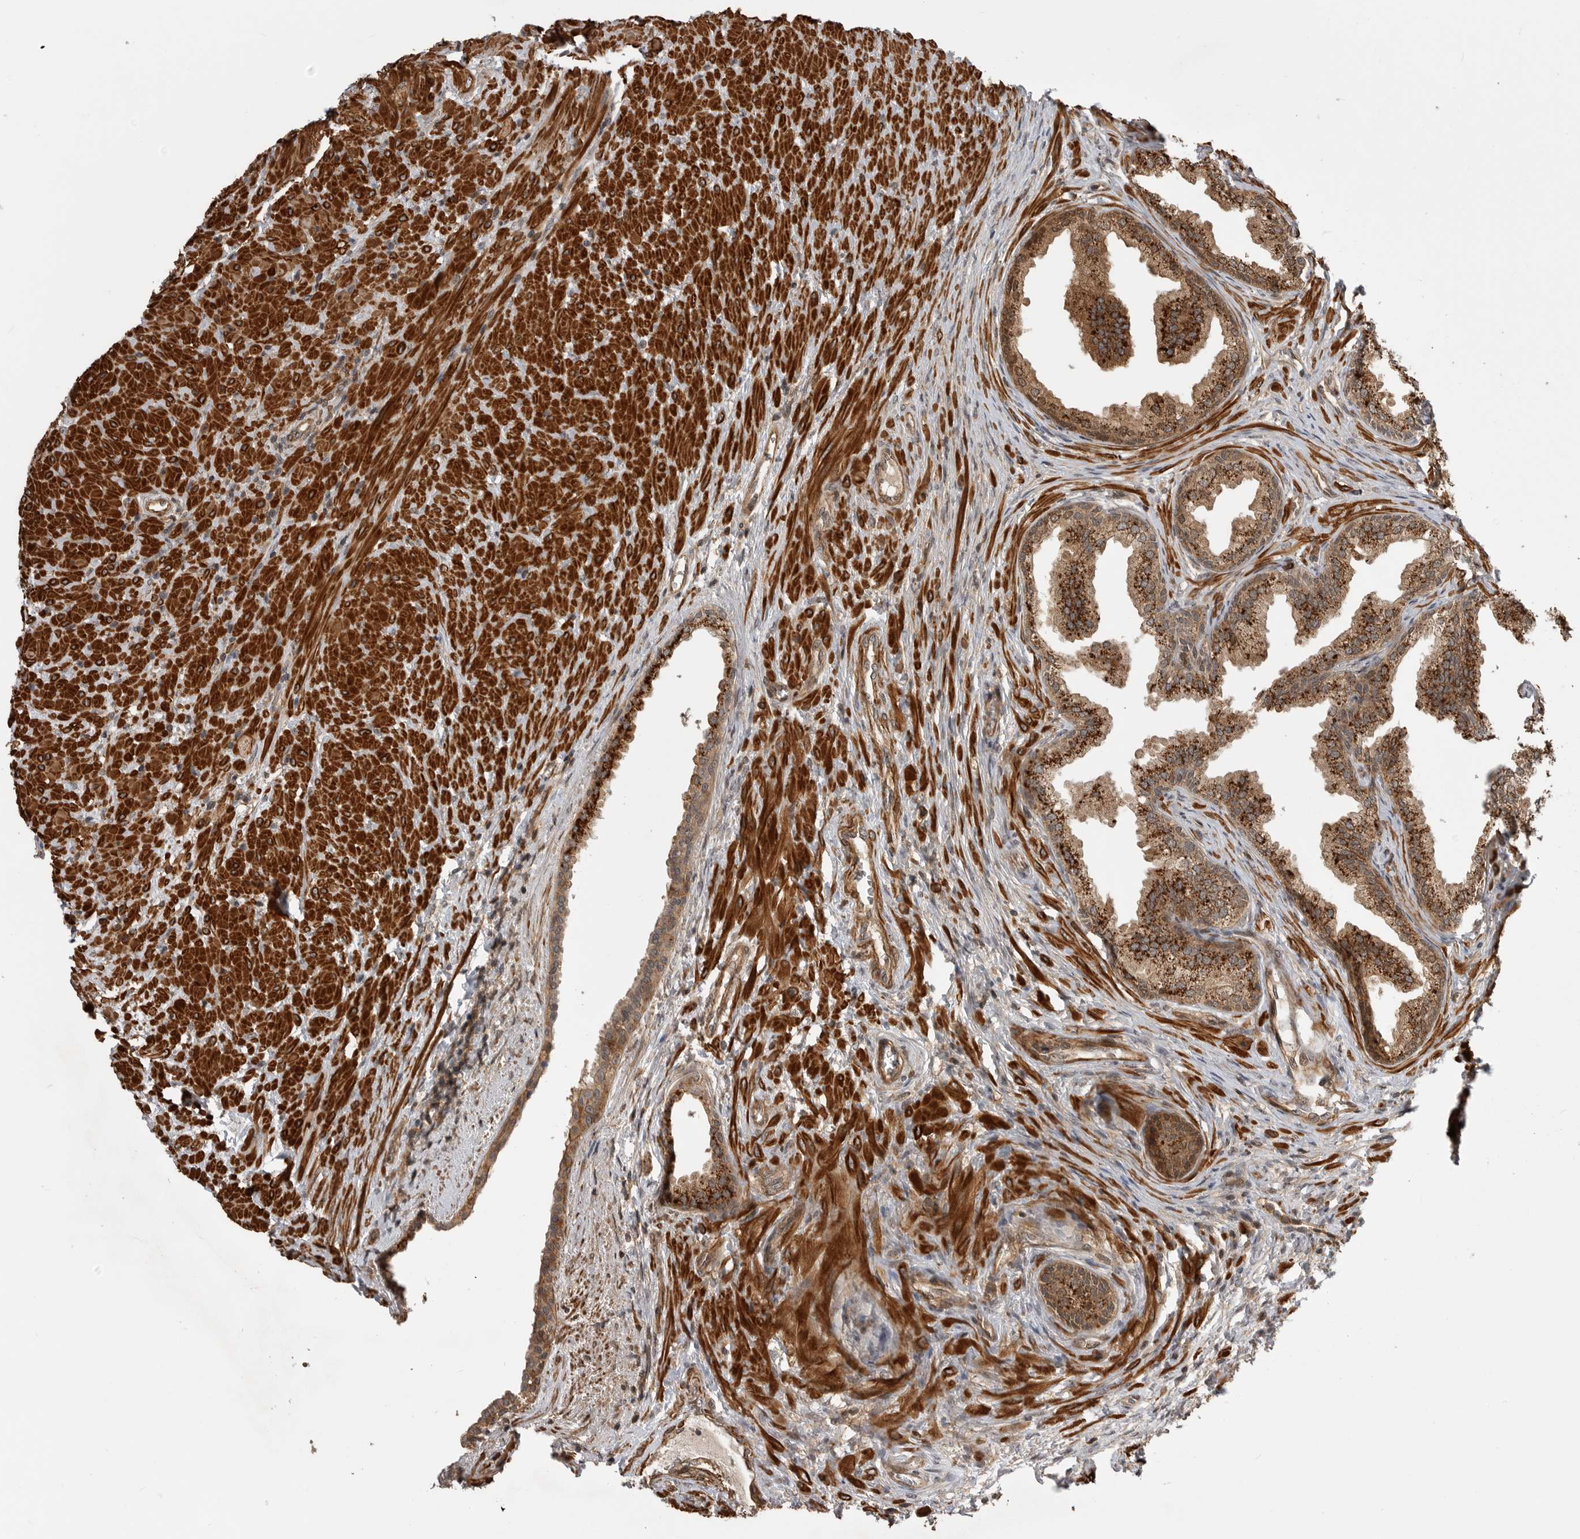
{"staining": {"intensity": "moderate", "quantity": ">75%", "location": "cytoplasmic/membranous"}, "tissue": "prostate", "cell_type": "Glandular cells", "image_type": "normal", "snomed": [{"axis": "morphology", "description": "Normal tissue, NOS"}, {"axis": "topography", "description": "Prostate"}], "caption": "Protein staining exhibits moderate cytoplasmic/membranous expression in about >75% of glandular cells in normal prostate.", "gene": "TRIM56", "patient": {"sex": "male", "age": 76}}